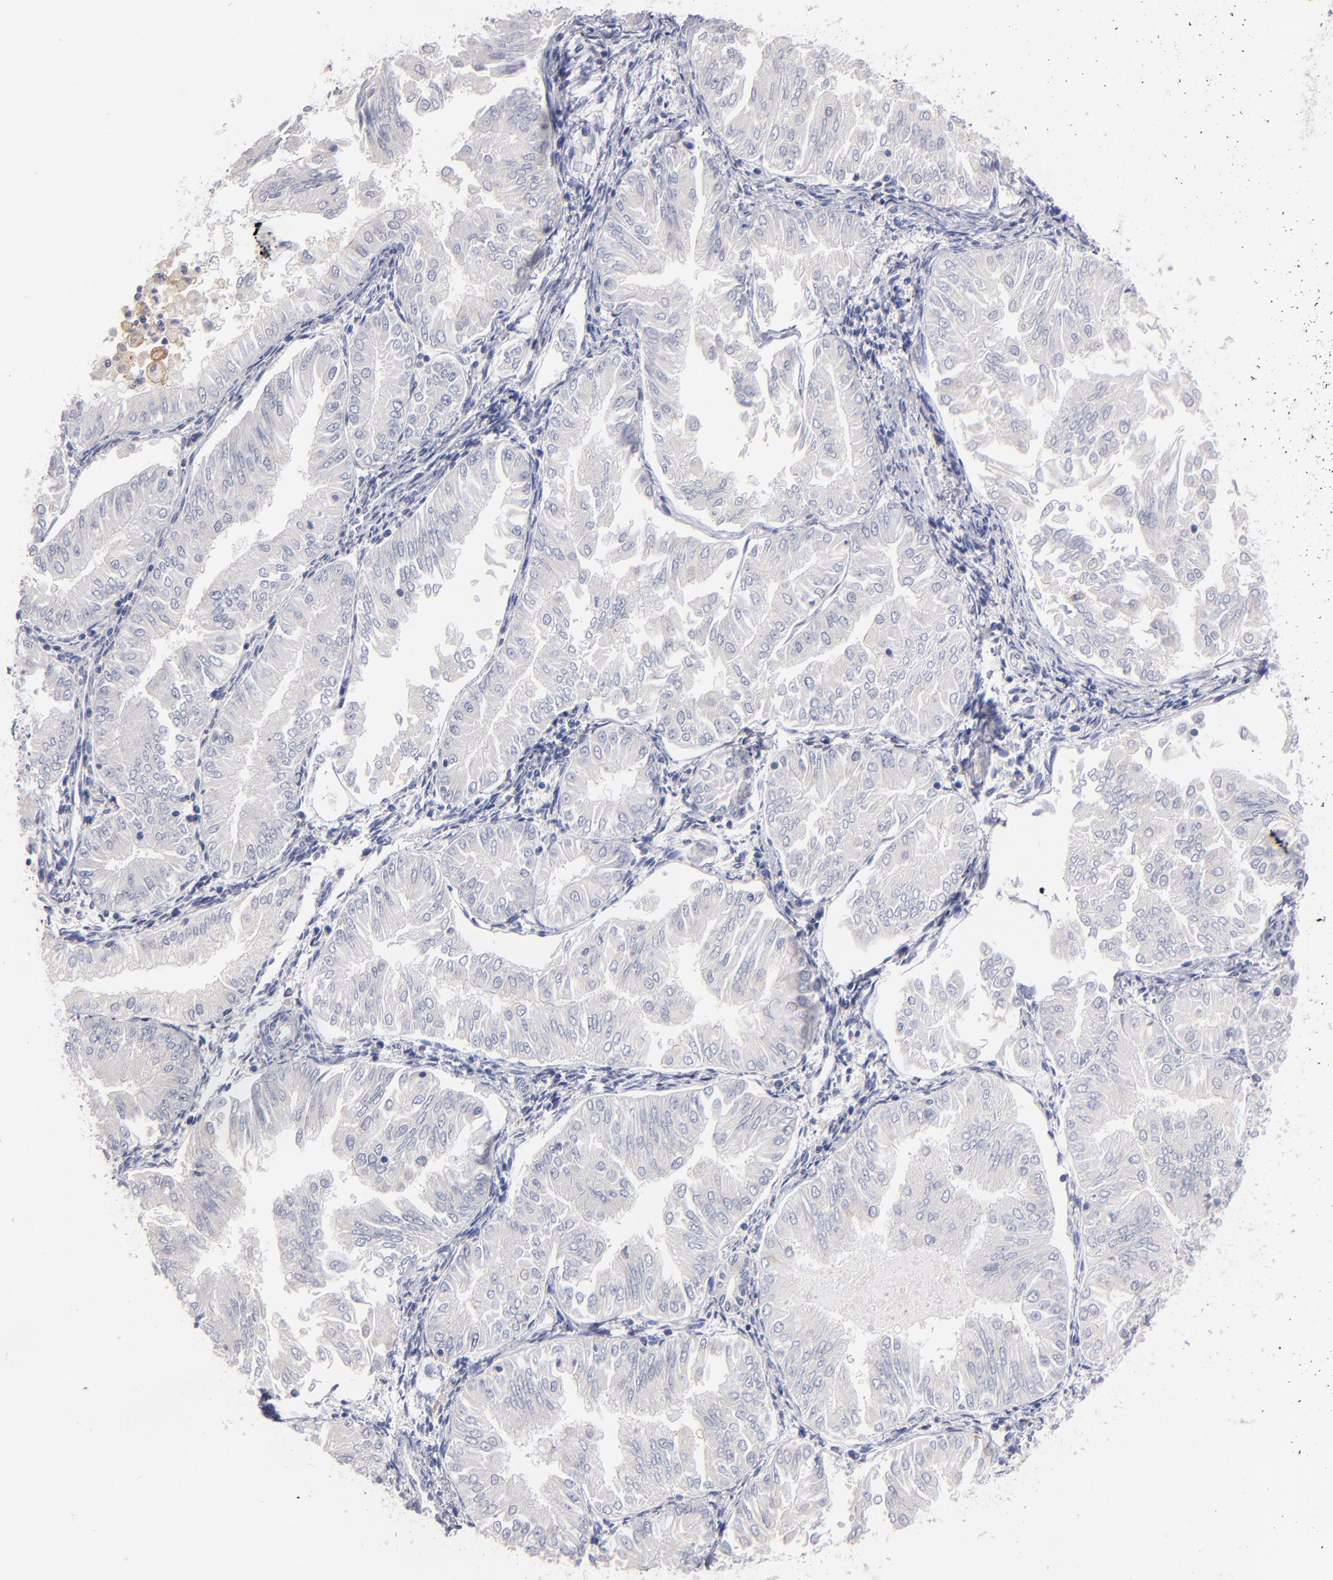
{"staining": {"intensity": "negative", "quantity": "none", "location": "none"}, "tissue": "endometrial cancer", "cell_type": "Tumor cells", "image_type": "cancer", "snomed": [{"axis": "morphology", "description": "Adenocarcinoma, NOS"}, {"axis": "topography", "description": "Endometrium"}], "caption": "DAB immunohistochemical staining of human endometrial cancer (adenocarcinoma) exhibits no significant staining in tumor cells.", "gene": "RAF1", "patient": {"sex": "female", "age": 53}}